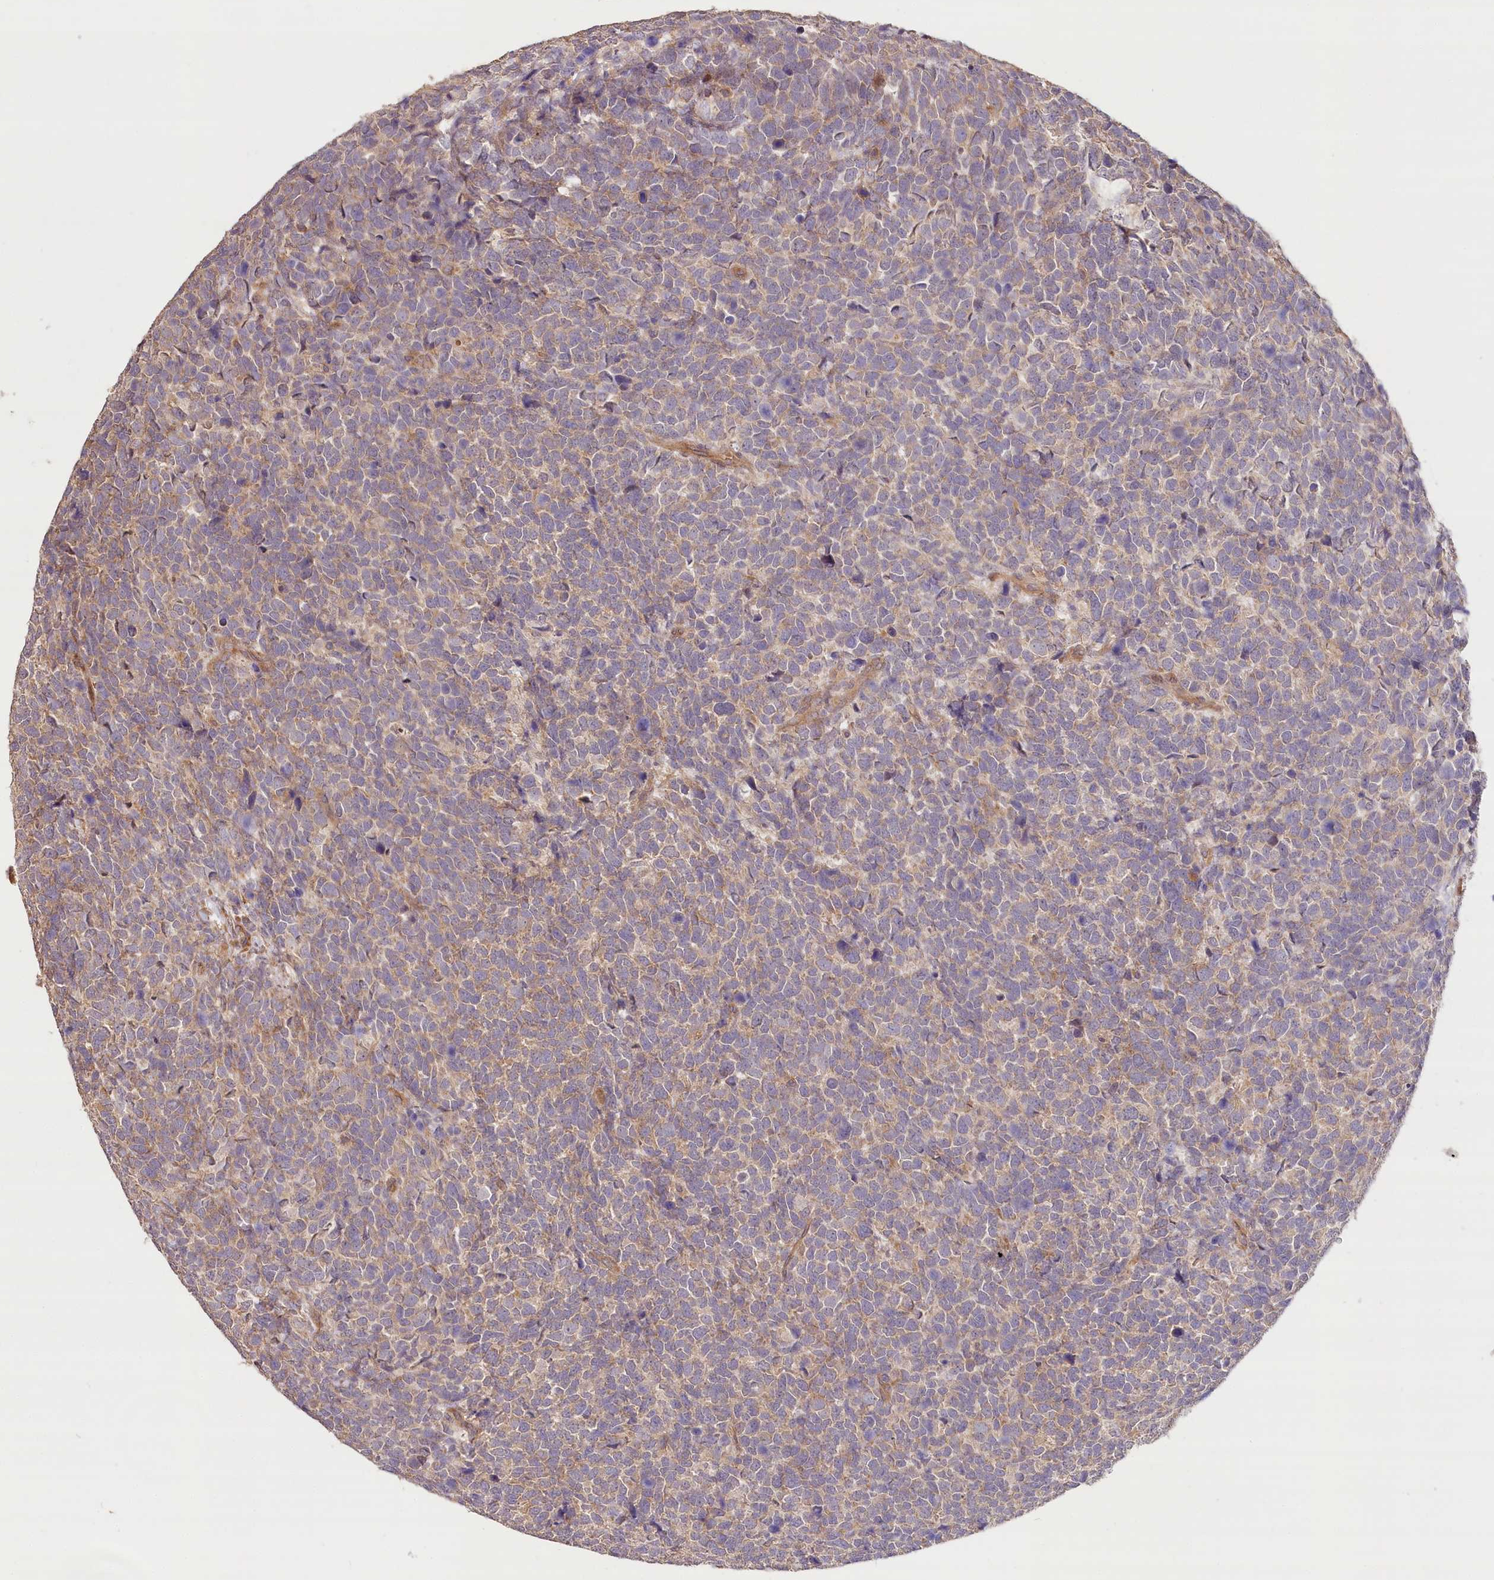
{"staining": {"intensity": "weak", "quantity": "<25%", "location": "cytoplasmic/membranous"}, "tissue": "urothelial cancer", "cell_type": "Tumor cells", "image_type": "cancer", "snomed": [{"axis": "morphology", "description": "Urothelial carcinoma, High grade"}, {"axis": "topography", "description": "Urinary bladder"}], "caption": "An IHC photomicrograph of high-grade urothelial carcinoma is shown. There is no staining in tumor cells of high-grade urothelial carcinoma.", "gene": "LSS", "patient": {"sex": "female", "age": 82}}